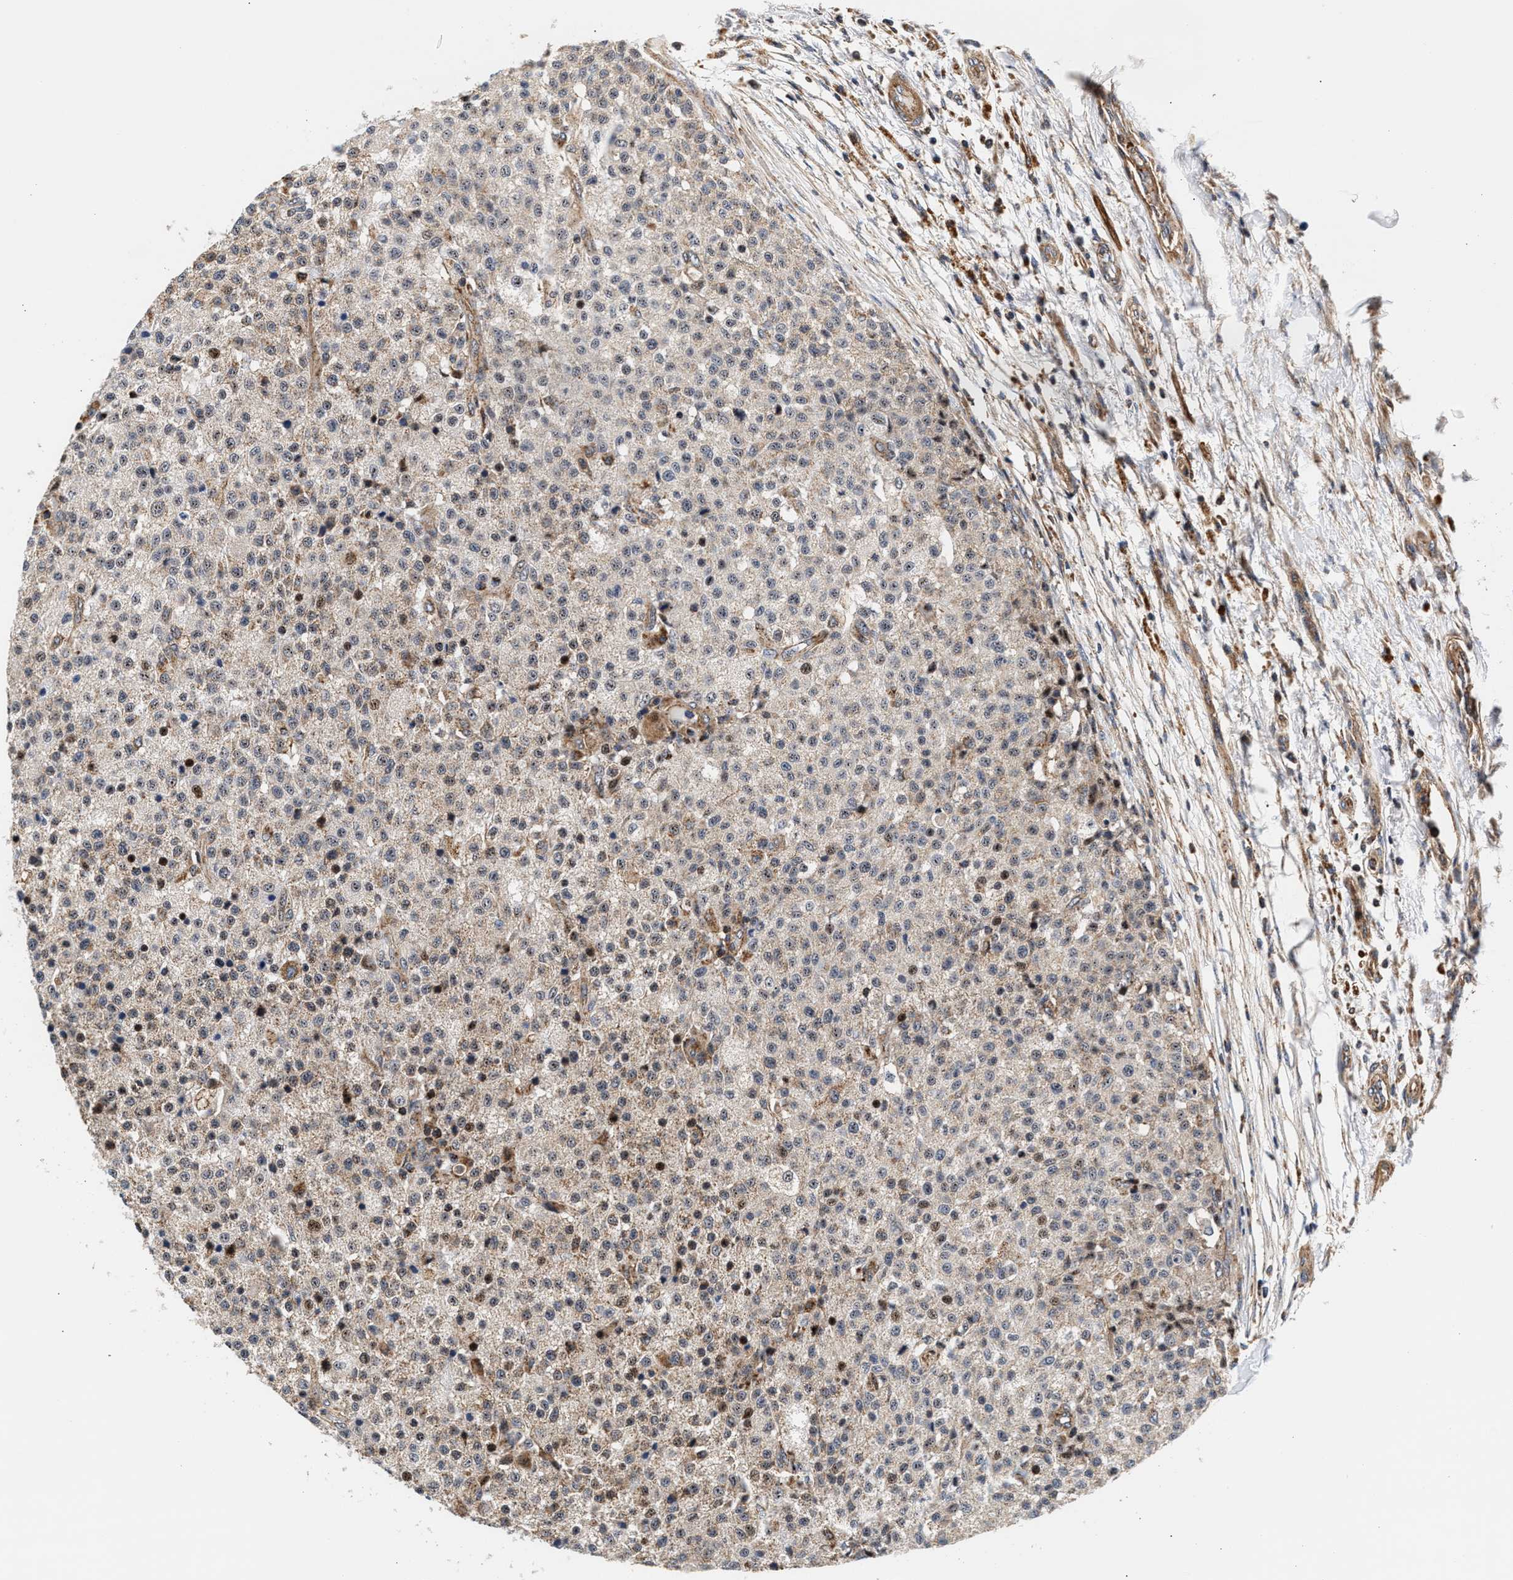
{"staining": {"intensity": "weak", "quantity": "25%-75%", "location": "cytoplasmic/membranous"}, "tissue": "testis cancer", "cell_type": "Tumor cells", "image_type": "cancer", "snomed": [{"axis": "morphology", "description": "Seminoma, NOS"}, {"axis": "topography", "description": "Testis"}], "caption": "Testis cancer (seminoma) was stained to show a protein in brown. There is low levels of weak cytoplasmic/membranous staining in about 25%-75% of tumor cells.", "gene": "SGK1", "patient": {"sex": "male", "age": 59}}